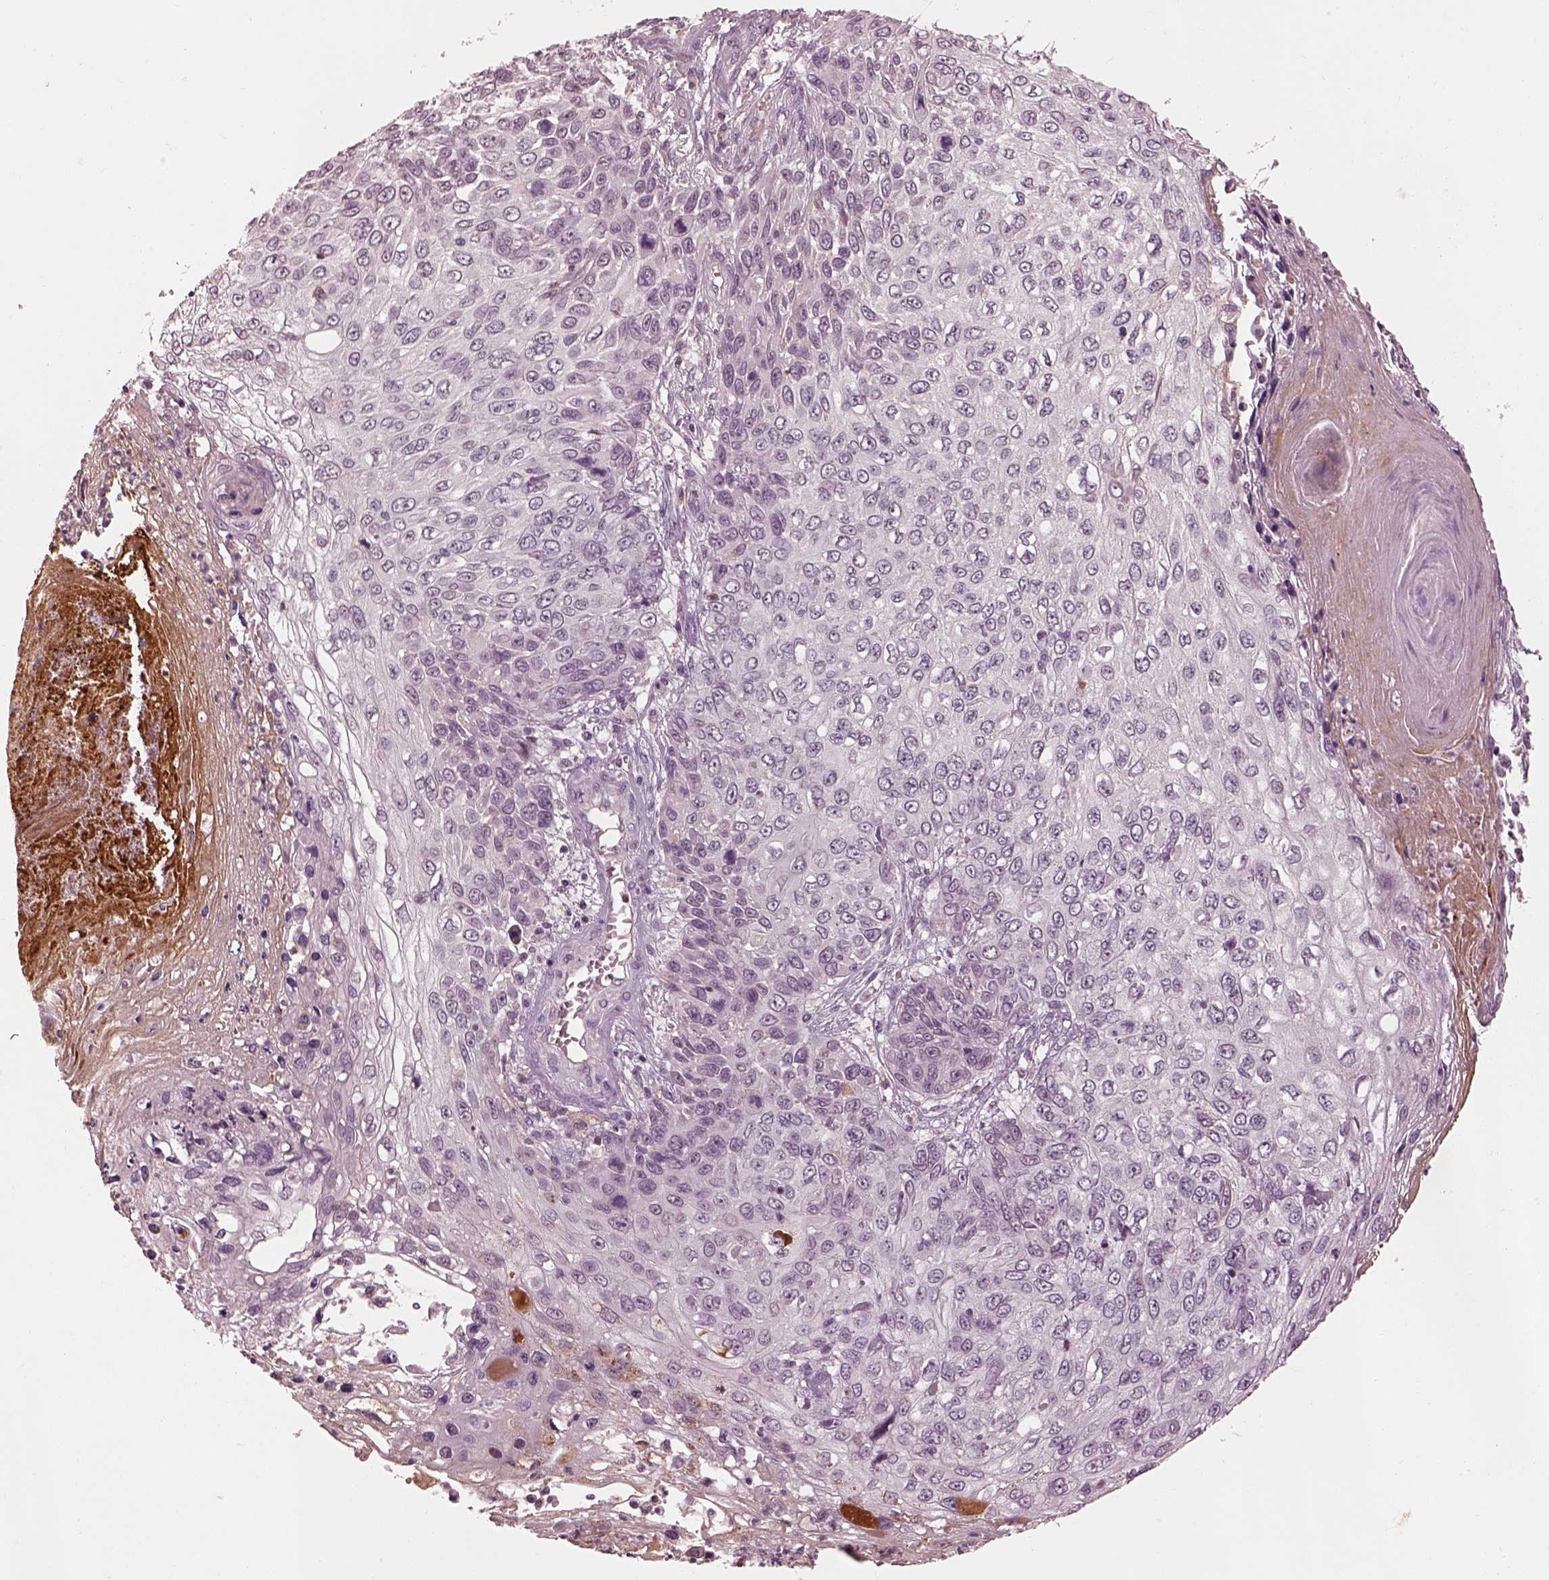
{"staining": {"intensity": "negative", "quantity": "none", "location": "none"}, "tissue": "skin cancer", "cell_type": "Tumor cells", "image_type": "cancer", "snomed": [{"axis": "morphology", "description": "Squamous cell carcinoma, NOS"}, {"axis": "topography", "description": "Skin"}], "caption": "High power microscopy photomicrograph of an IHC histopathology image of skin cancer (squamous cell carcinoma), revealing no significant positivity in tumor cells.", "gene": "KCNA2", "patient": {"sex": "male", "age": 92}}